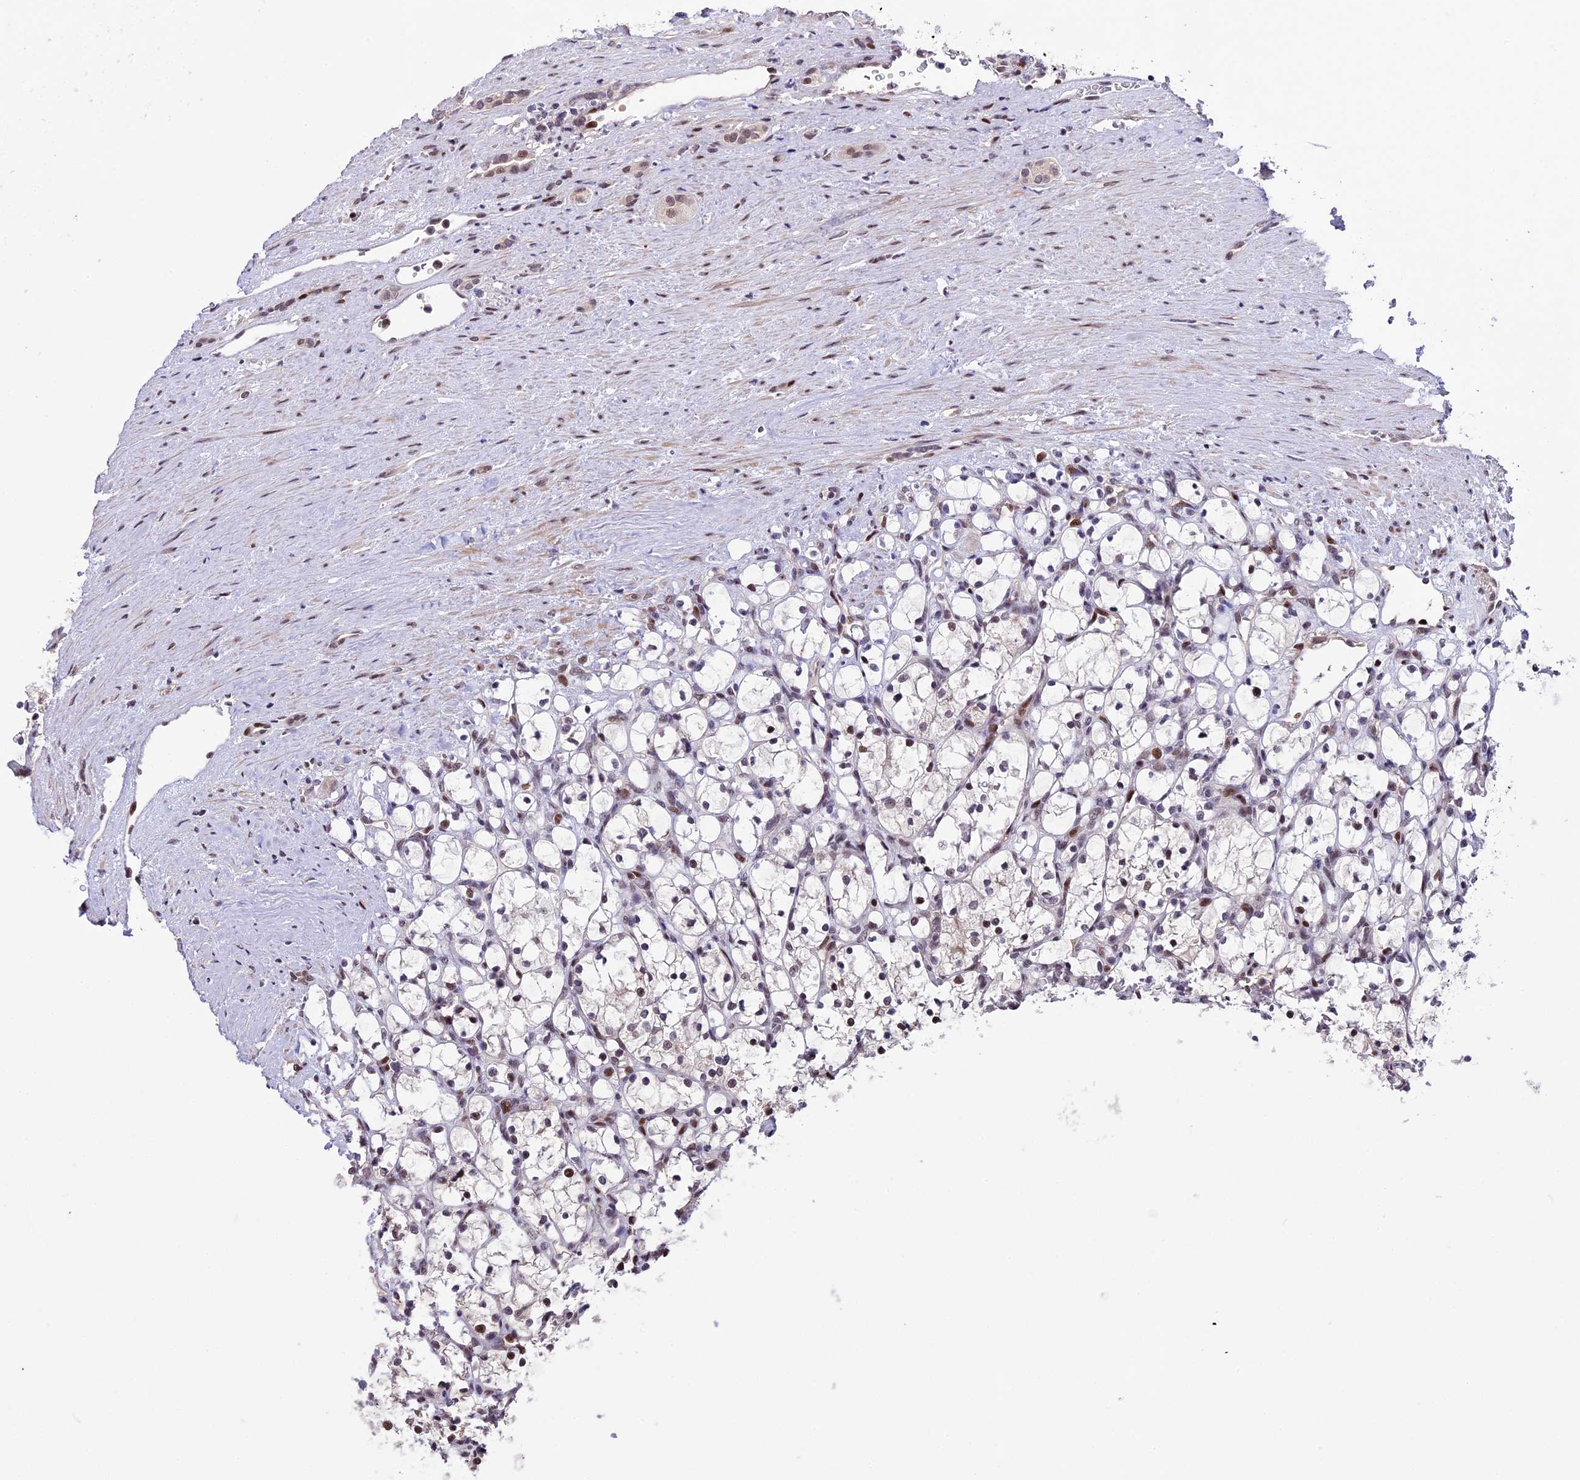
{"staining": {"intensity": "moderate", "quantity": "<25%", "location": "nuclear"}, "tissue": "renal cancer", "cell_type": "Tumor cells", "image_type": "cancer", "snomed": [{"axis": "morphology", "description": "Adenocarcinoma, NOS"}, {"axis": "topography", "description": "Kidney"}], "caption": "Human renal adenocarcinoma stained with a protein marker exhibits moderate staining in tumor cells.", "gene": "TCP11L2", "patient": {"sex": "female", "age": 69}}